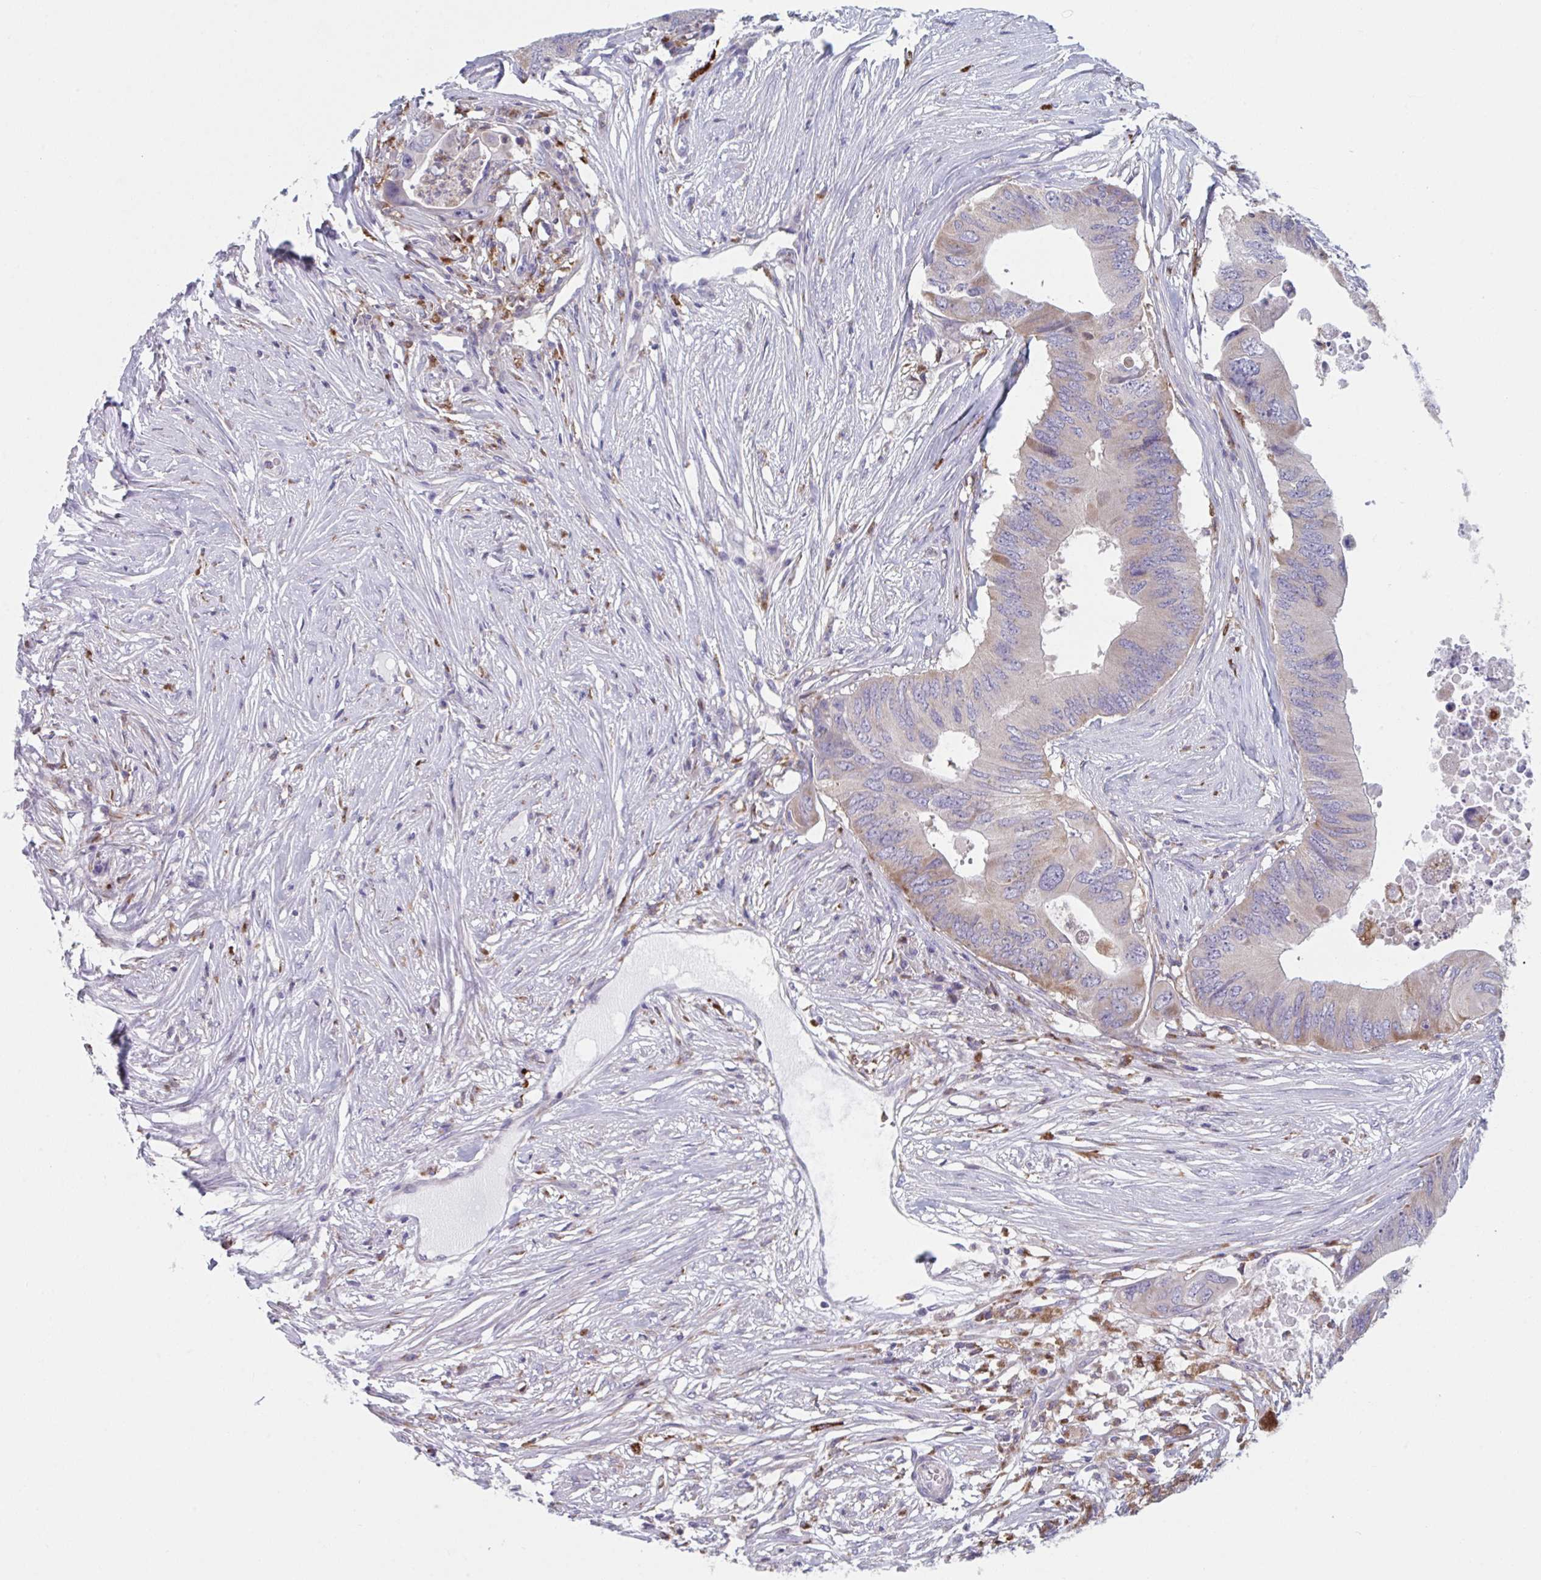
{"staining": {"intensity": "moderate", "quantity": "<25%", "location": "cytoplasmic/membranous"}, "tissue": "colorectal cancer", "cell_type": "Tumor cells", "image_type": "cancer", "snomed": [{"axis": "morphology", "description": "Adenocarcinoma, NOS"}, {"axis": "topography", "description": "Colon"}], "caption": "Immunohistochemistry (IHC) image of neoplastic tissue: colorectal cancer stained using IHC demonstrates low levels of moderate protein expression localized specifically in the cytoplasmic/membranous of tumor cells, appearing as a cytoplasmic/membranous brown color.", "gene": "NIPSNAP1", "patient": {"sex": "male", "age": 71}}